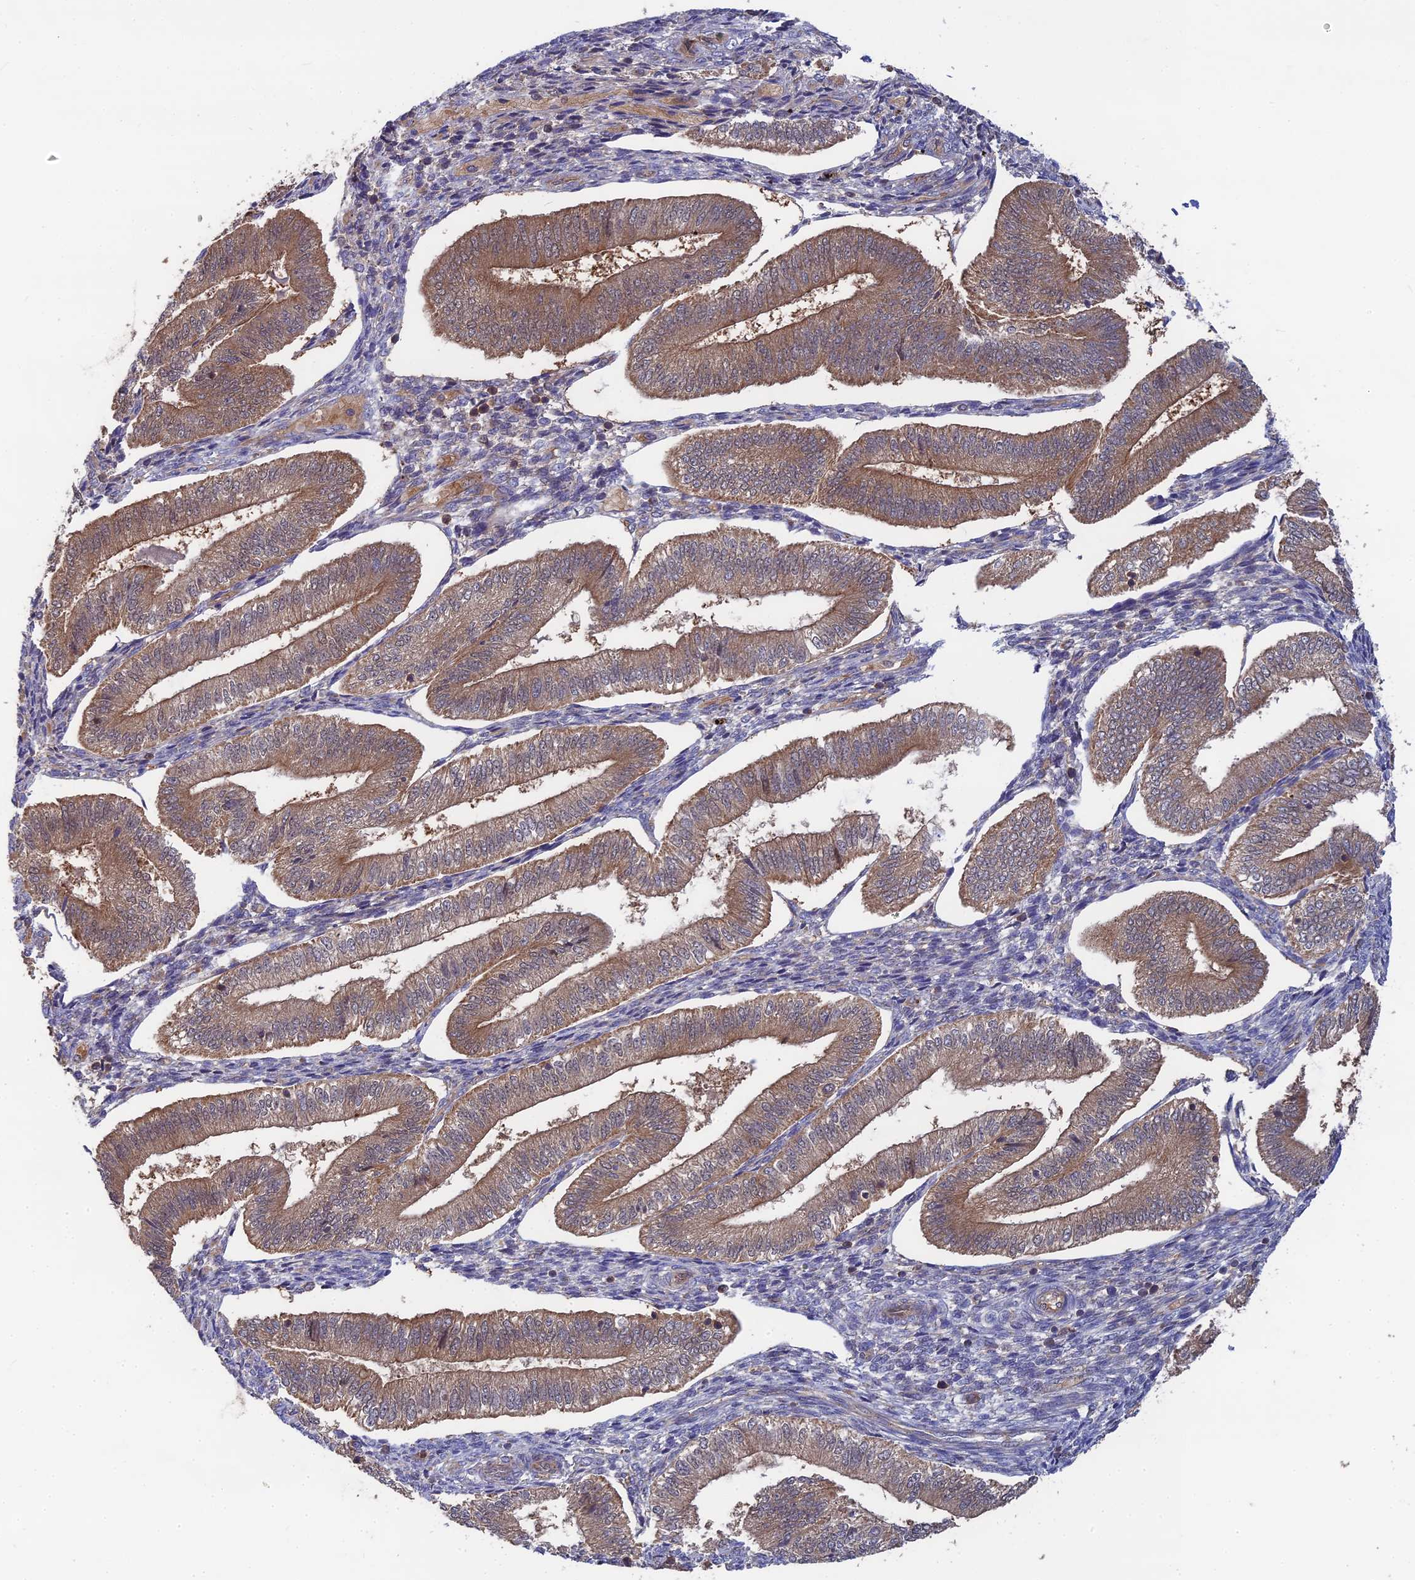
{"staining": {"intensity": "negative", "quantity": "none", "location": "none"}, "tissue": "endometrium", "cell_type": "Cells in endometrial stroma", "image_type": "normal", "snomed": [{"axis": "morphology", "description": "Normal tissue, NOS"}, {"axis": "topography", "description": "Endometrium"}], "caption": "The immunohistochemistry (IHC) image has no significant staining in cells in endometrial stroma of endometrium. (IHC, brightfield microscopy, high magnification).", "gene": "RPIA", "patient": {"sex": "female", "age": 34}}